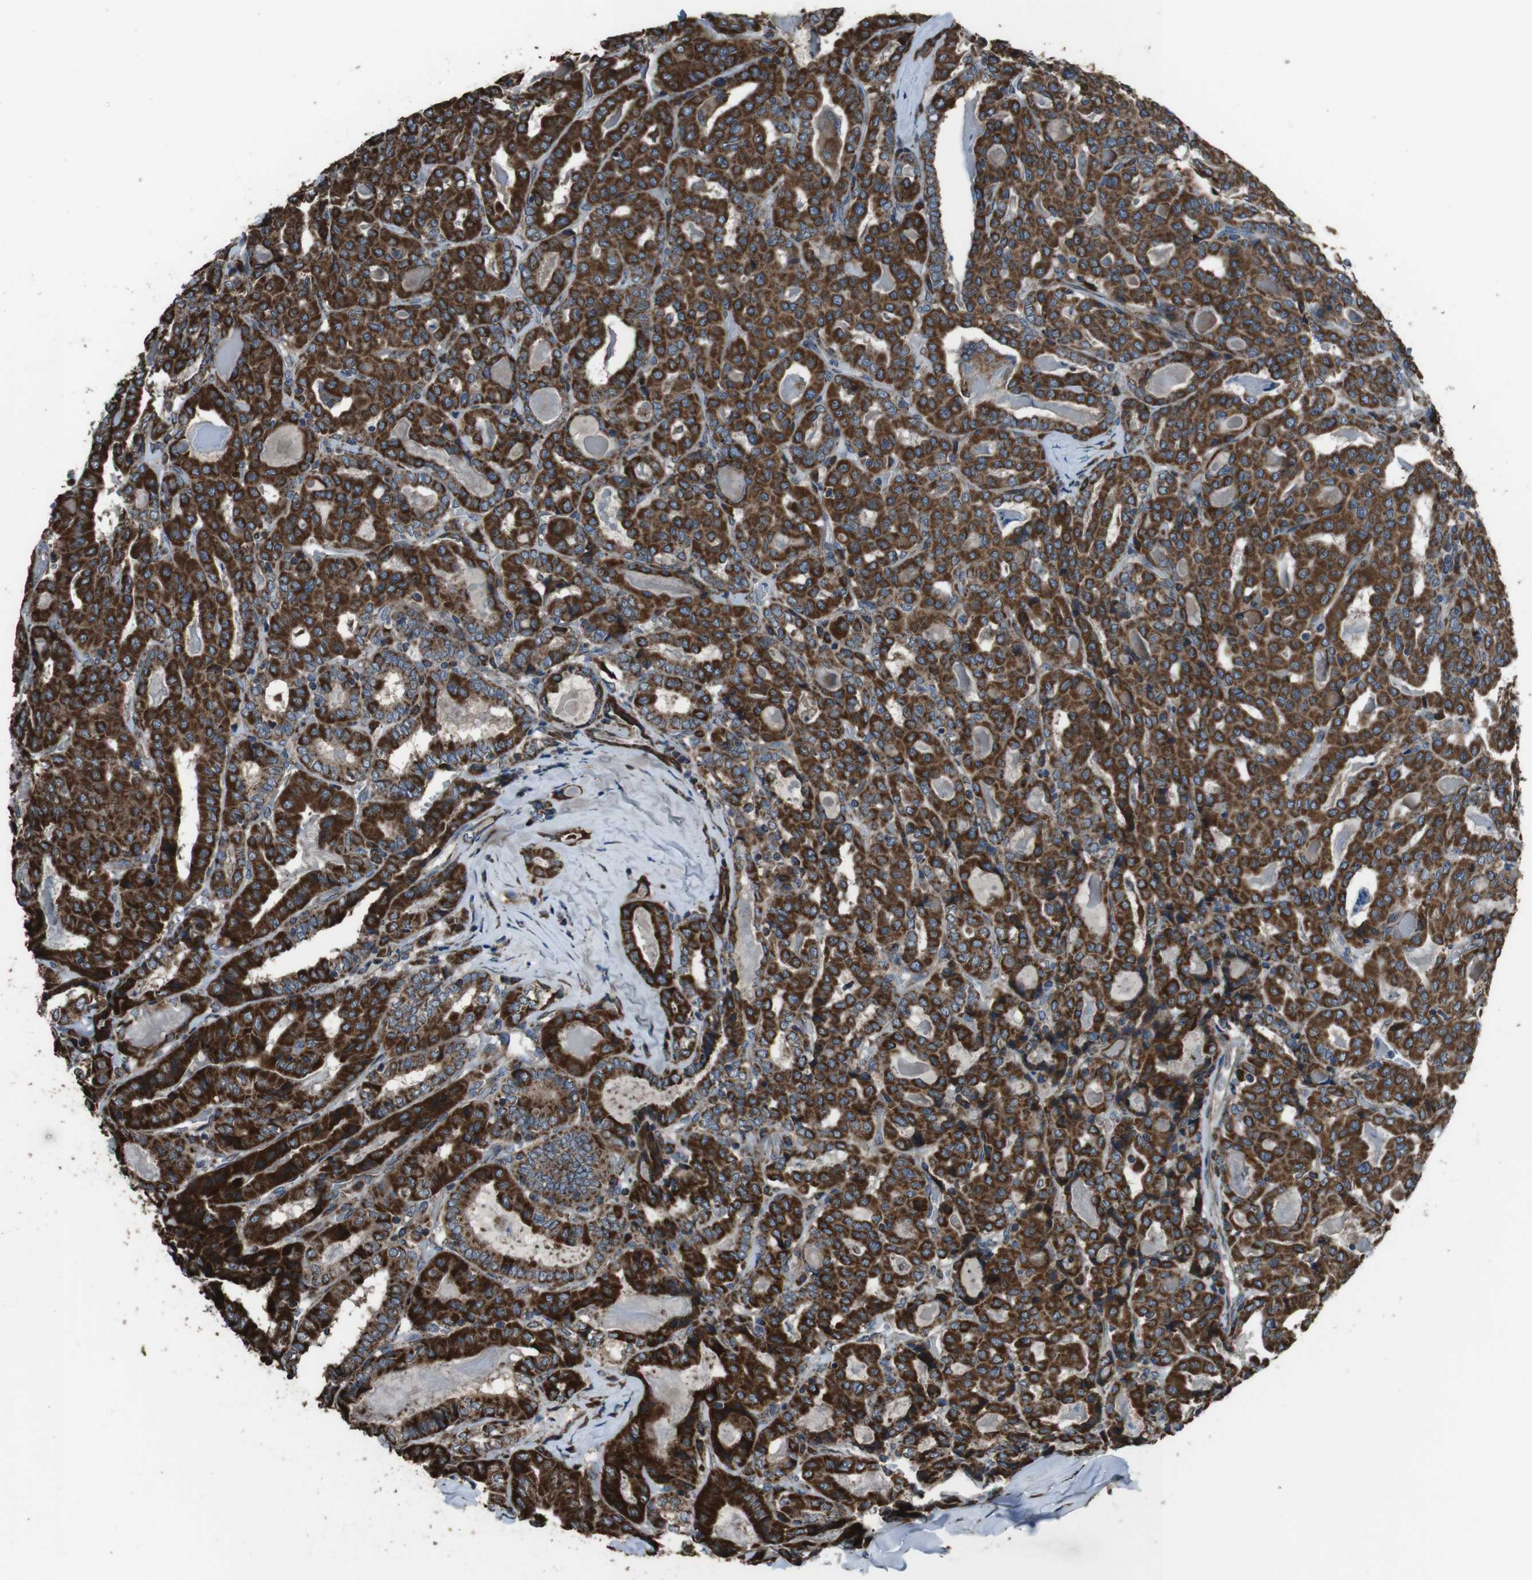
{"staining": {"intensity": "strong", "quantity": ">75%", "location": "cytoplasmic/membranous"}, "tissue": "thyroid cancer", "cell_type": "Tumor cells", "image_type": "cancer", "snomed": [{"axis": "morphology", "description": "Papillary adenocarcinoma, NOS"}, {"axis": "topography", "description": "Thyroid gland"}], "caption": "High-power microscopy captured an immunohistochemistry histopathology image of thyroid papillary adenocarcinoma, revealing strong cytoplasmic/membranous staining in approximately >75% of tumor cells.", "gene": "GIMAP8", "patient": {"sex": "female", "age": 42}}